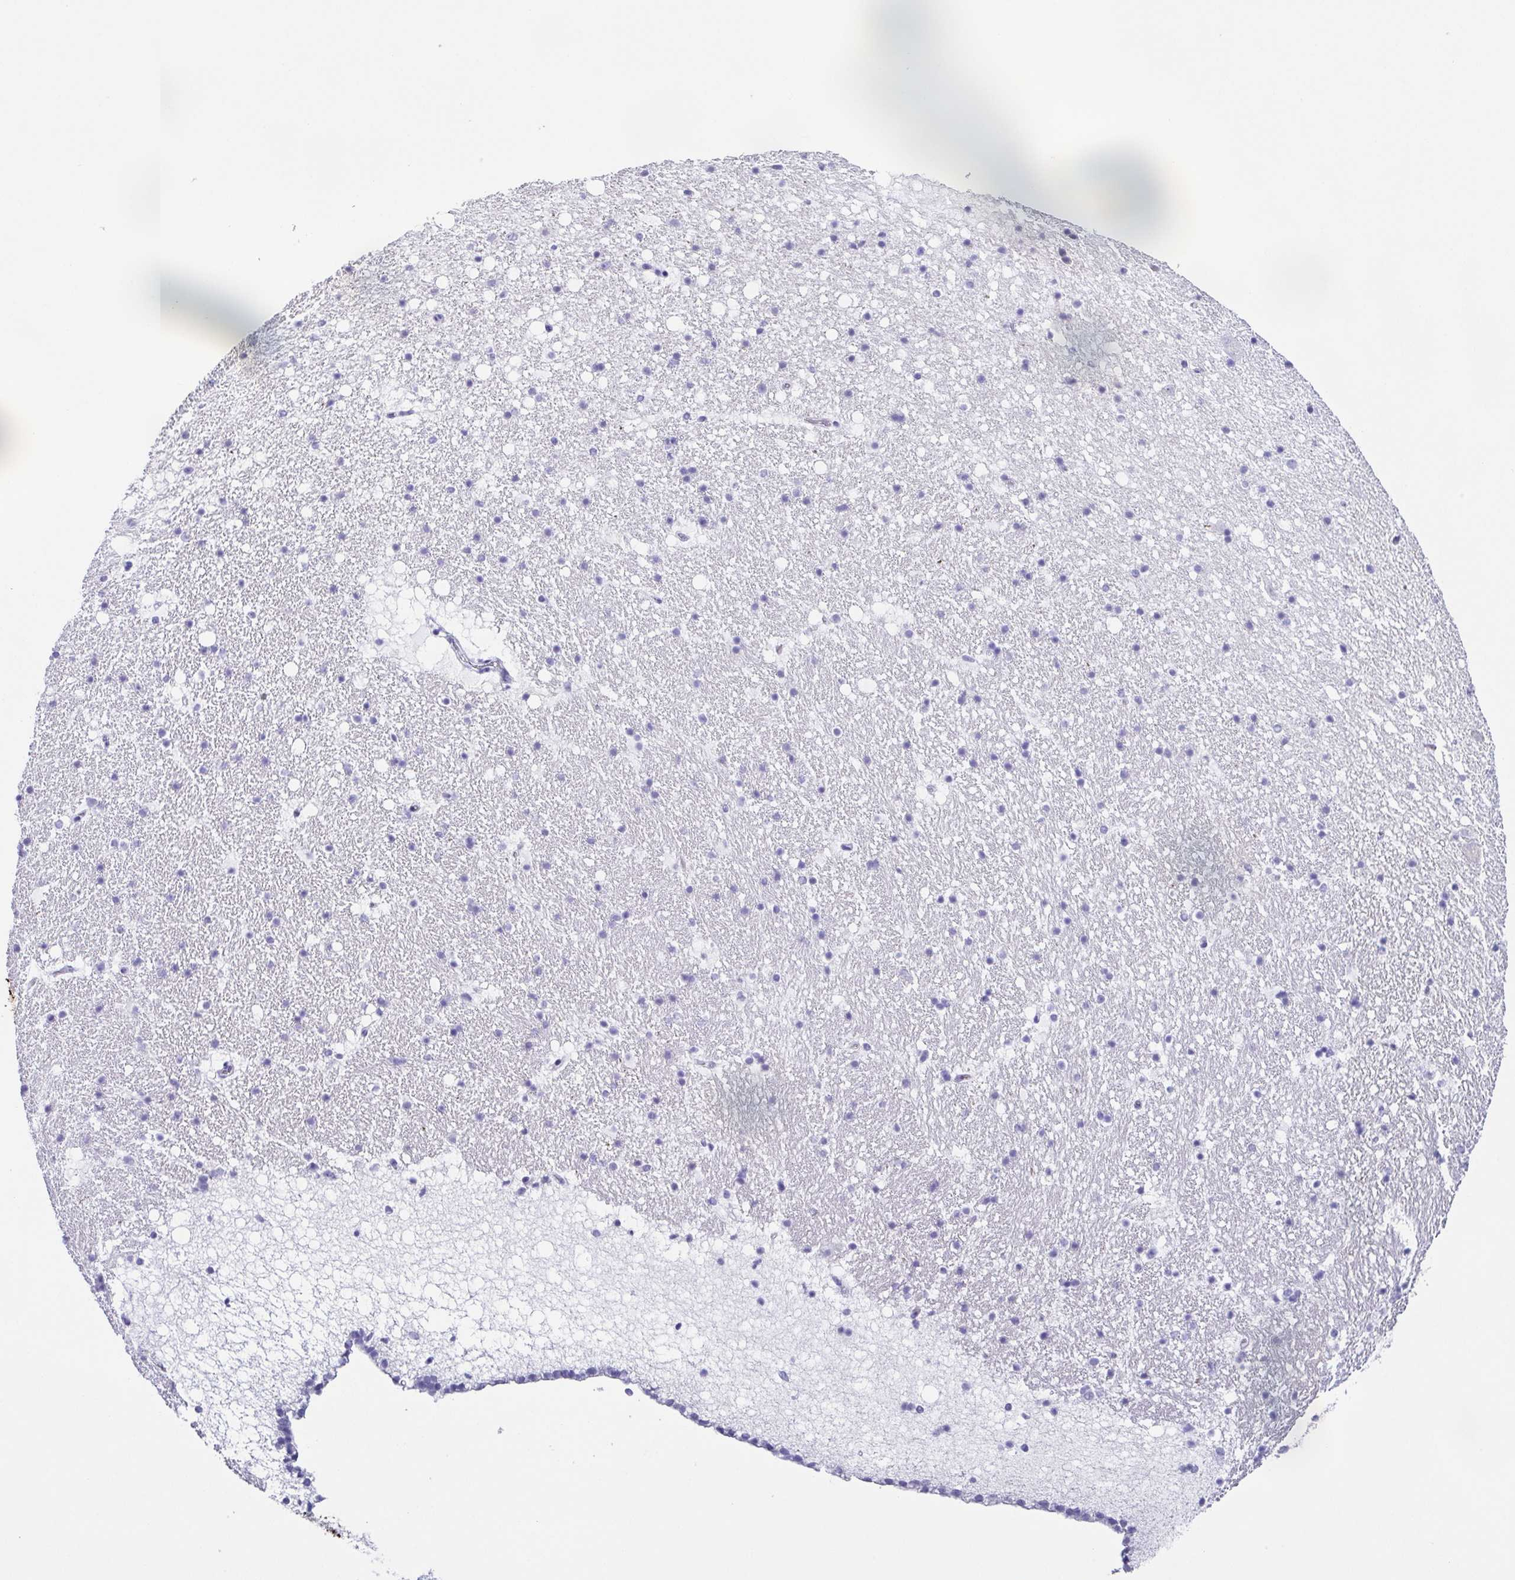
{"staining": {"intensity": "negative", "quantity": "none", "location": "none"}, "tissue": "hippocampus", "cell_type": "Glial cells", "image_type": "normal", "snomed": [{"axis": "morphology", "description": "Normal tissue, NOS"}, {"axis": "topography", "description": "Hippocampus"}], "caption": "IHC histopathology image of benign hippocampus stained for a protein (brown), which shows no expression in glial cells. (IHC, brightfield microscopy, high magnification).", "gene": "TNNT2", "patient": {"sex": "female", "age": 42}}